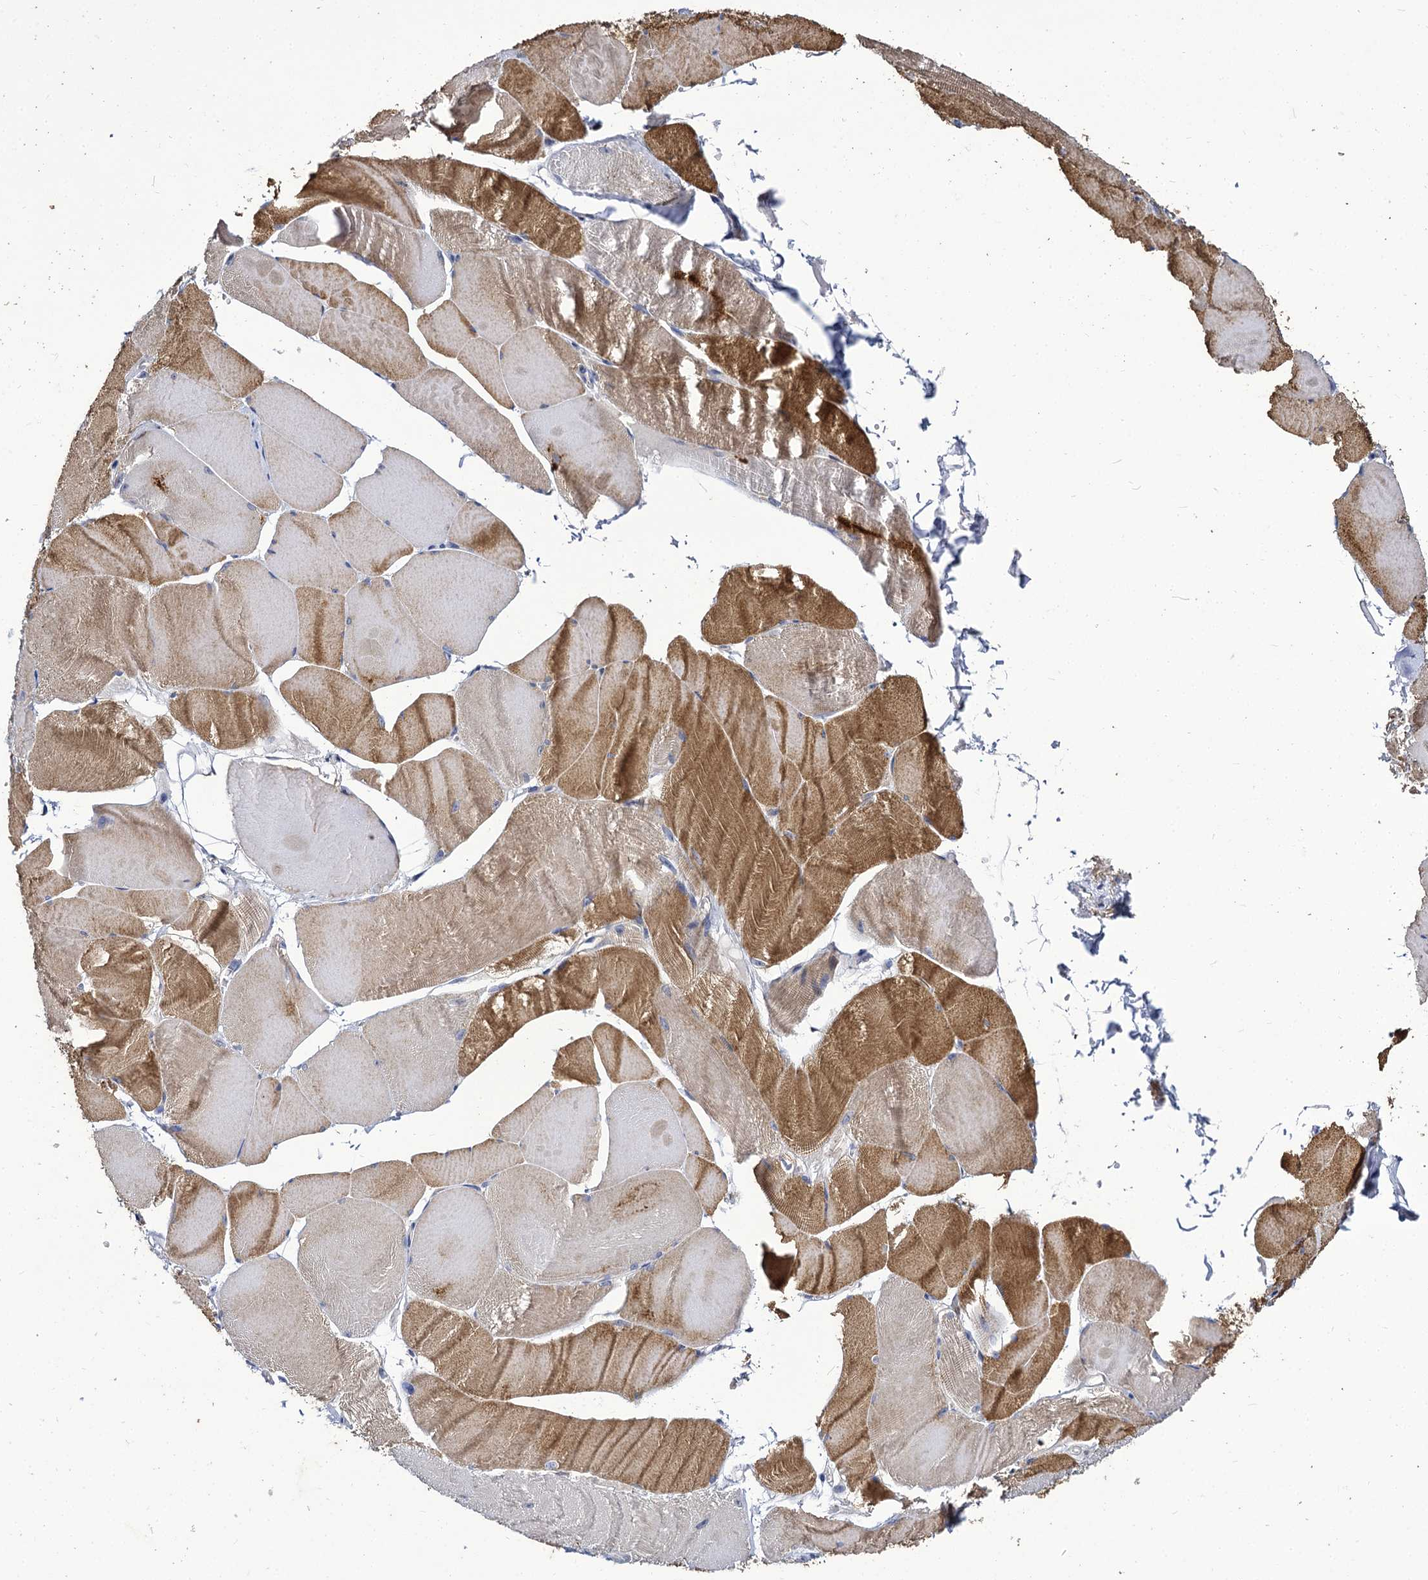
{"staining": {"intensity": "moderate", "quantity": ">75%", "location": "cytoplasmic/membranous"}, "tissue": "skeletal muscle", "cell_type": "Myocytes", "image_type": "normal", "snomed": [{"axis": "morphology", "description": "Normal tissue, NOS"}, {"axis": "morphology", "description": "Basal cell carcinoma"}, {"axis": "topography", "description": "Skeletal muscle"}], "caption": "A high-resolution histopathology image shows immunohistochemistry (IHC) staining of normal skeletal muscle, which displays moderate cytoplasmic/membranous expression in about >75% of myocytes.", "gene": "PANX2", "patient": {"sex": "female", "age": 64}}